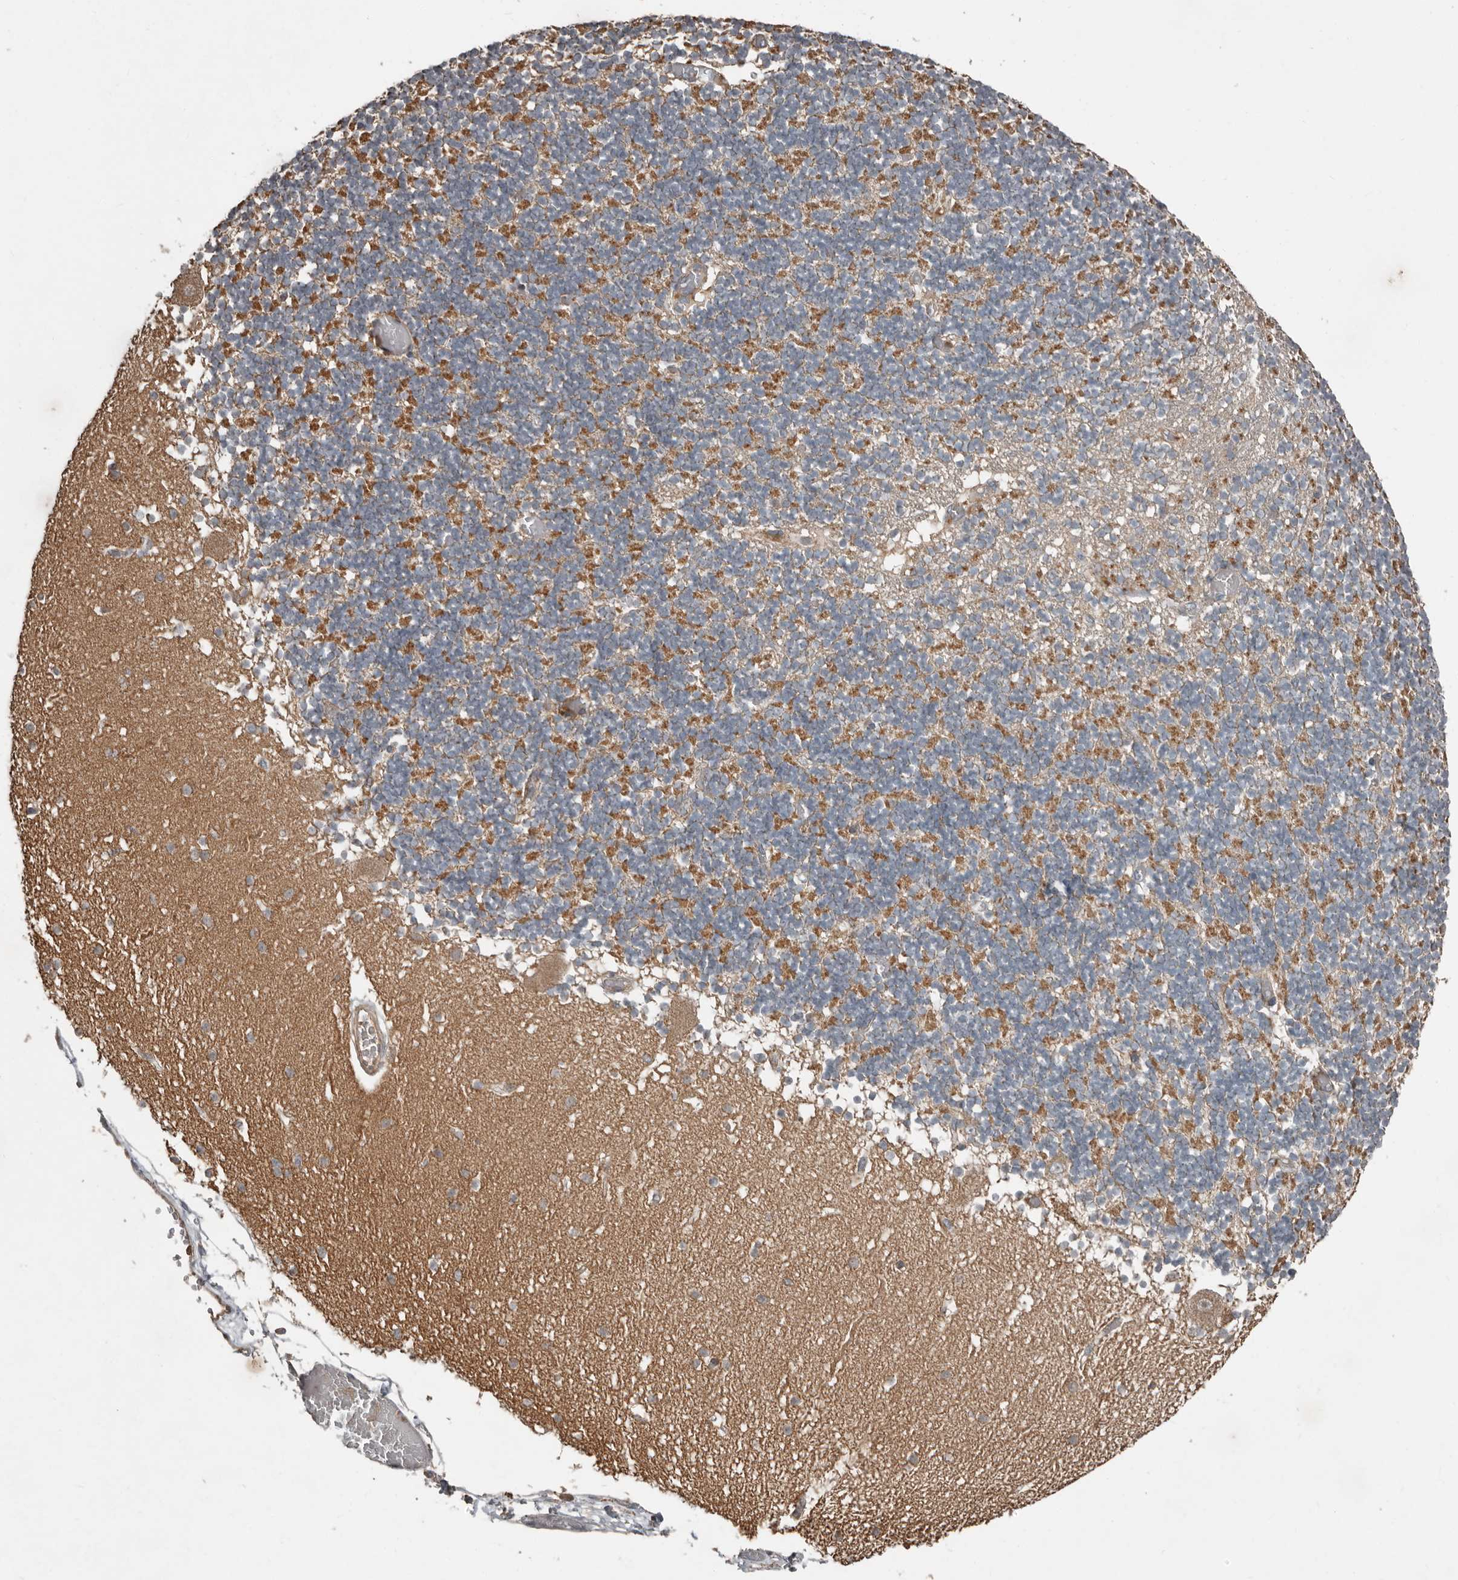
{"staining": {"intensity": "moderate", "quantity": "<25%", "location": "cytoplasmic/membranous"}, "tissue": "cerebellum", "cell_type": "Cells in granular layer", "image_type": "normal", "snomed": [{"axis": "morphology", "description": "Normal tissue, NOS"}, {"axis": "topography", "description": "Cerebellum"}], "caption": "About <25% of cells in granular layer in benign cerebellum demonstrate moderate cytoplasmic/membranous protein staining as visualized by brown immunohistochemical staining.", "gene": "SLC6A7", "patient": {"sex": "female", "age": 28}}